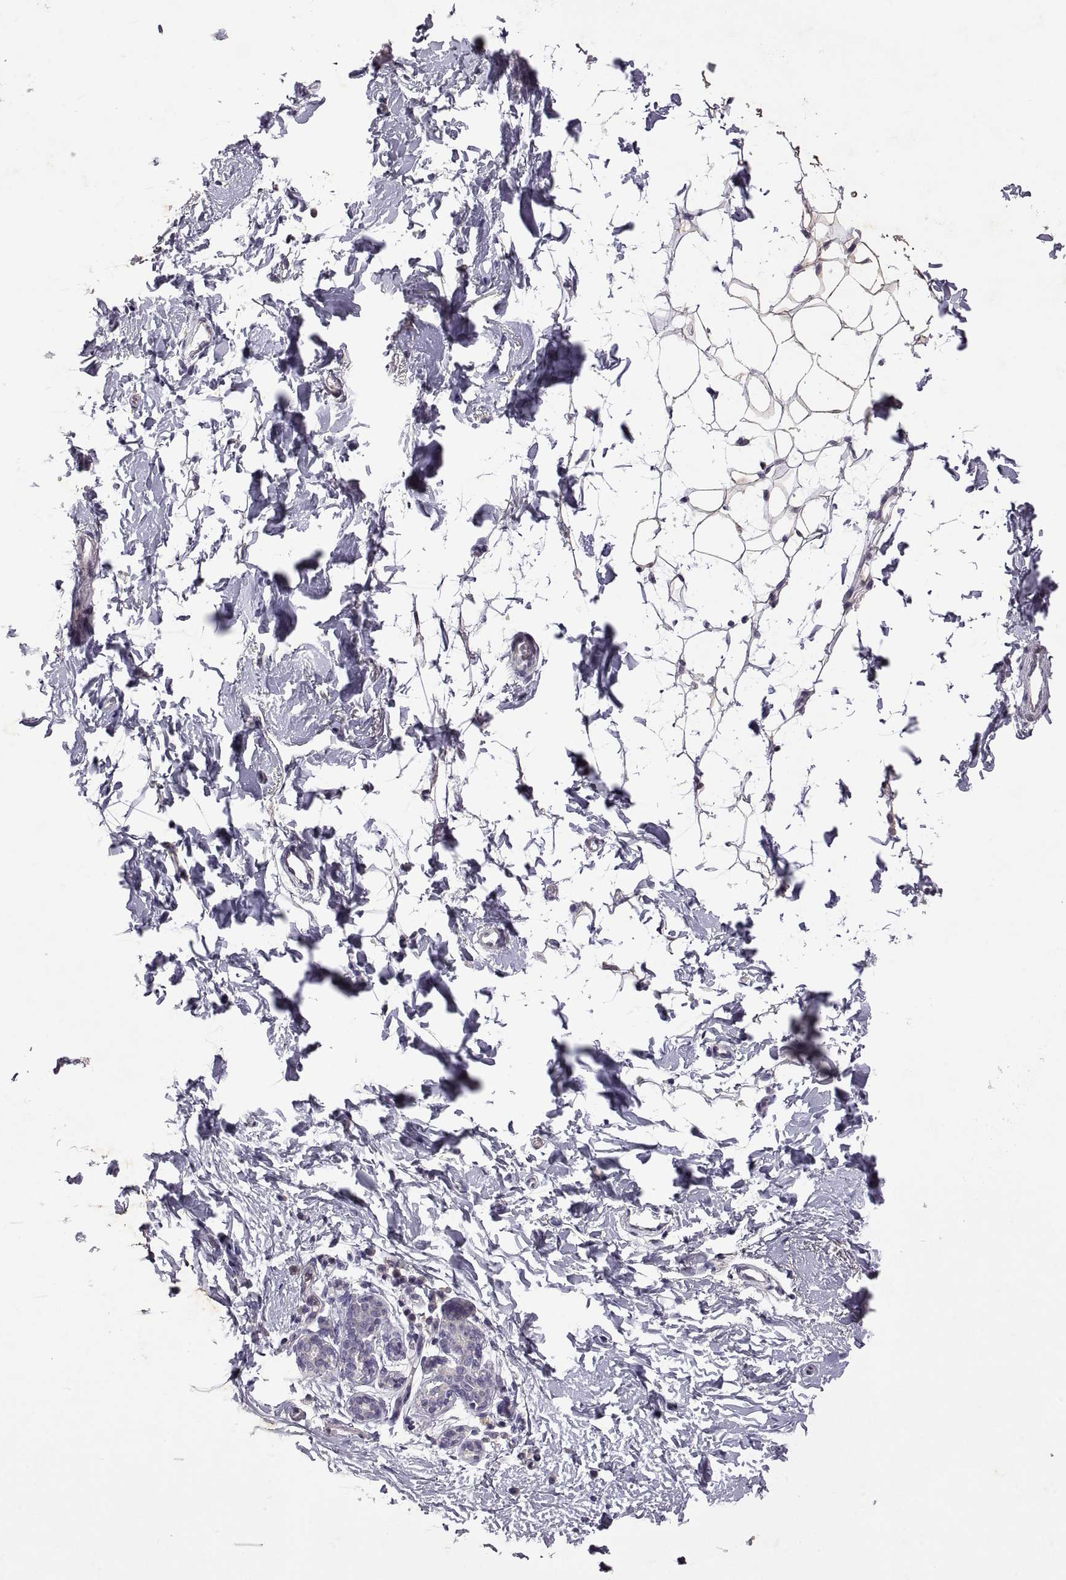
{"staining": {"intensity": "negative", "quantity": "none", "location": "none"}, "tissue": "breast", "cell_type": "Adipocytes", "image_type": "normal", "snomed": [{"axis": "morphology", "description": "Normal tissue, NOS"}, {"axis": "topography", "description": "Breast"}], "caption": "IHC image of benign breast: human breast stained with DAB shows no significant protein expression in adipocytes. (DAB (3,3'-diaminobenzidine) immunohistochemistry with hematoxylin counter stain).", "gene": "DEFB136", "patient": {"sex": "female", "age": 37}}